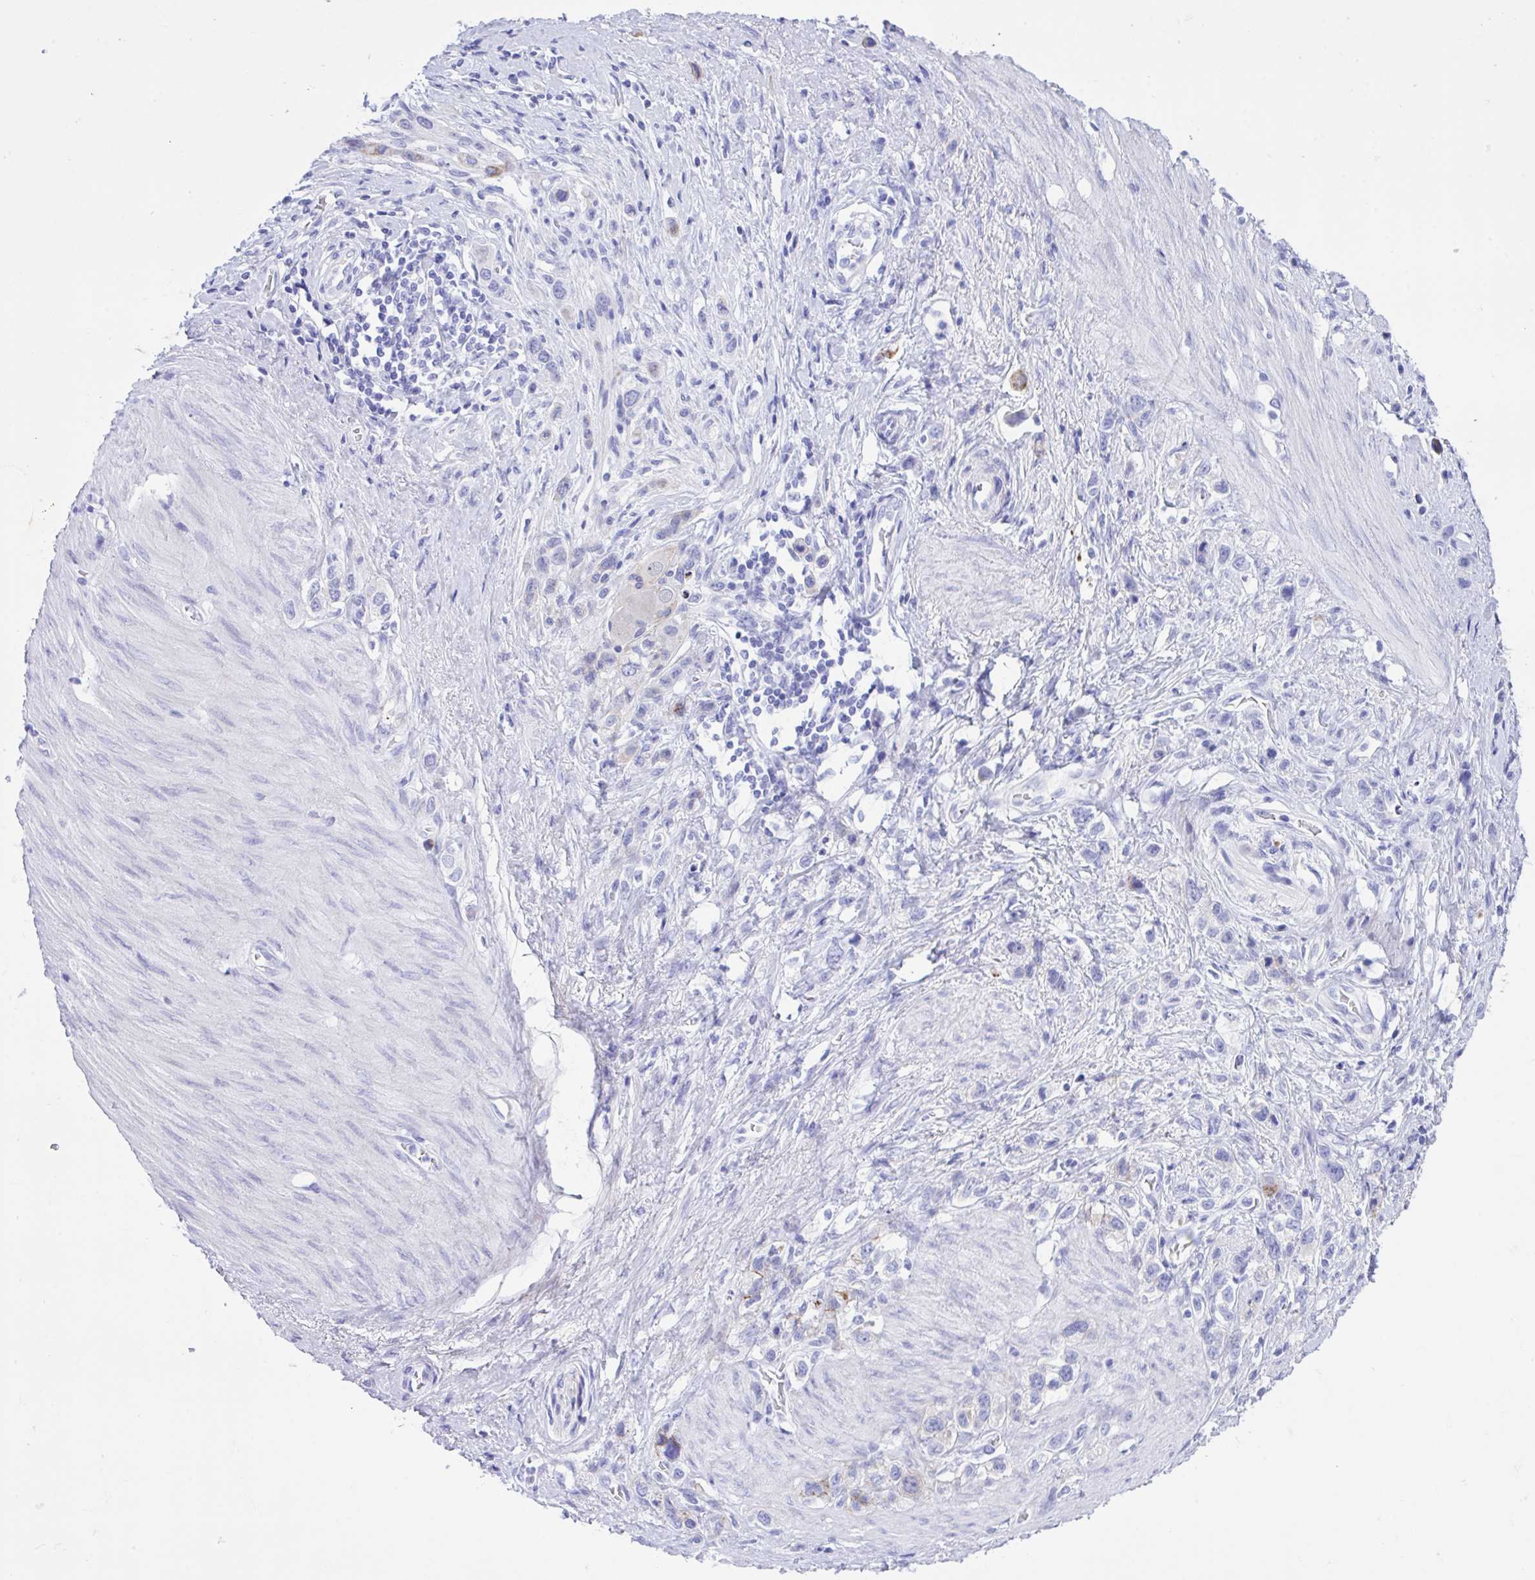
{"staining": {"intensity": "moderate", "quantity": "<25%", "location": "cytoplasmic/membranous"}, "tissue": "stomach cancer", "cell_type": "Tumor cells", "image_type": "cancer", "snomed": [{"axis": "morphology", "description": "Adenocarcinoma, NOS"}, {"axis": "topography", "description": "Stomach"}], "caption": "Tumor cells show moderate cytoplasmic/membranous positivity in approximately <25% of cells in stomach cancer.", "gene": "BEX5", "patient": {"sex": "female", "age": 65}}